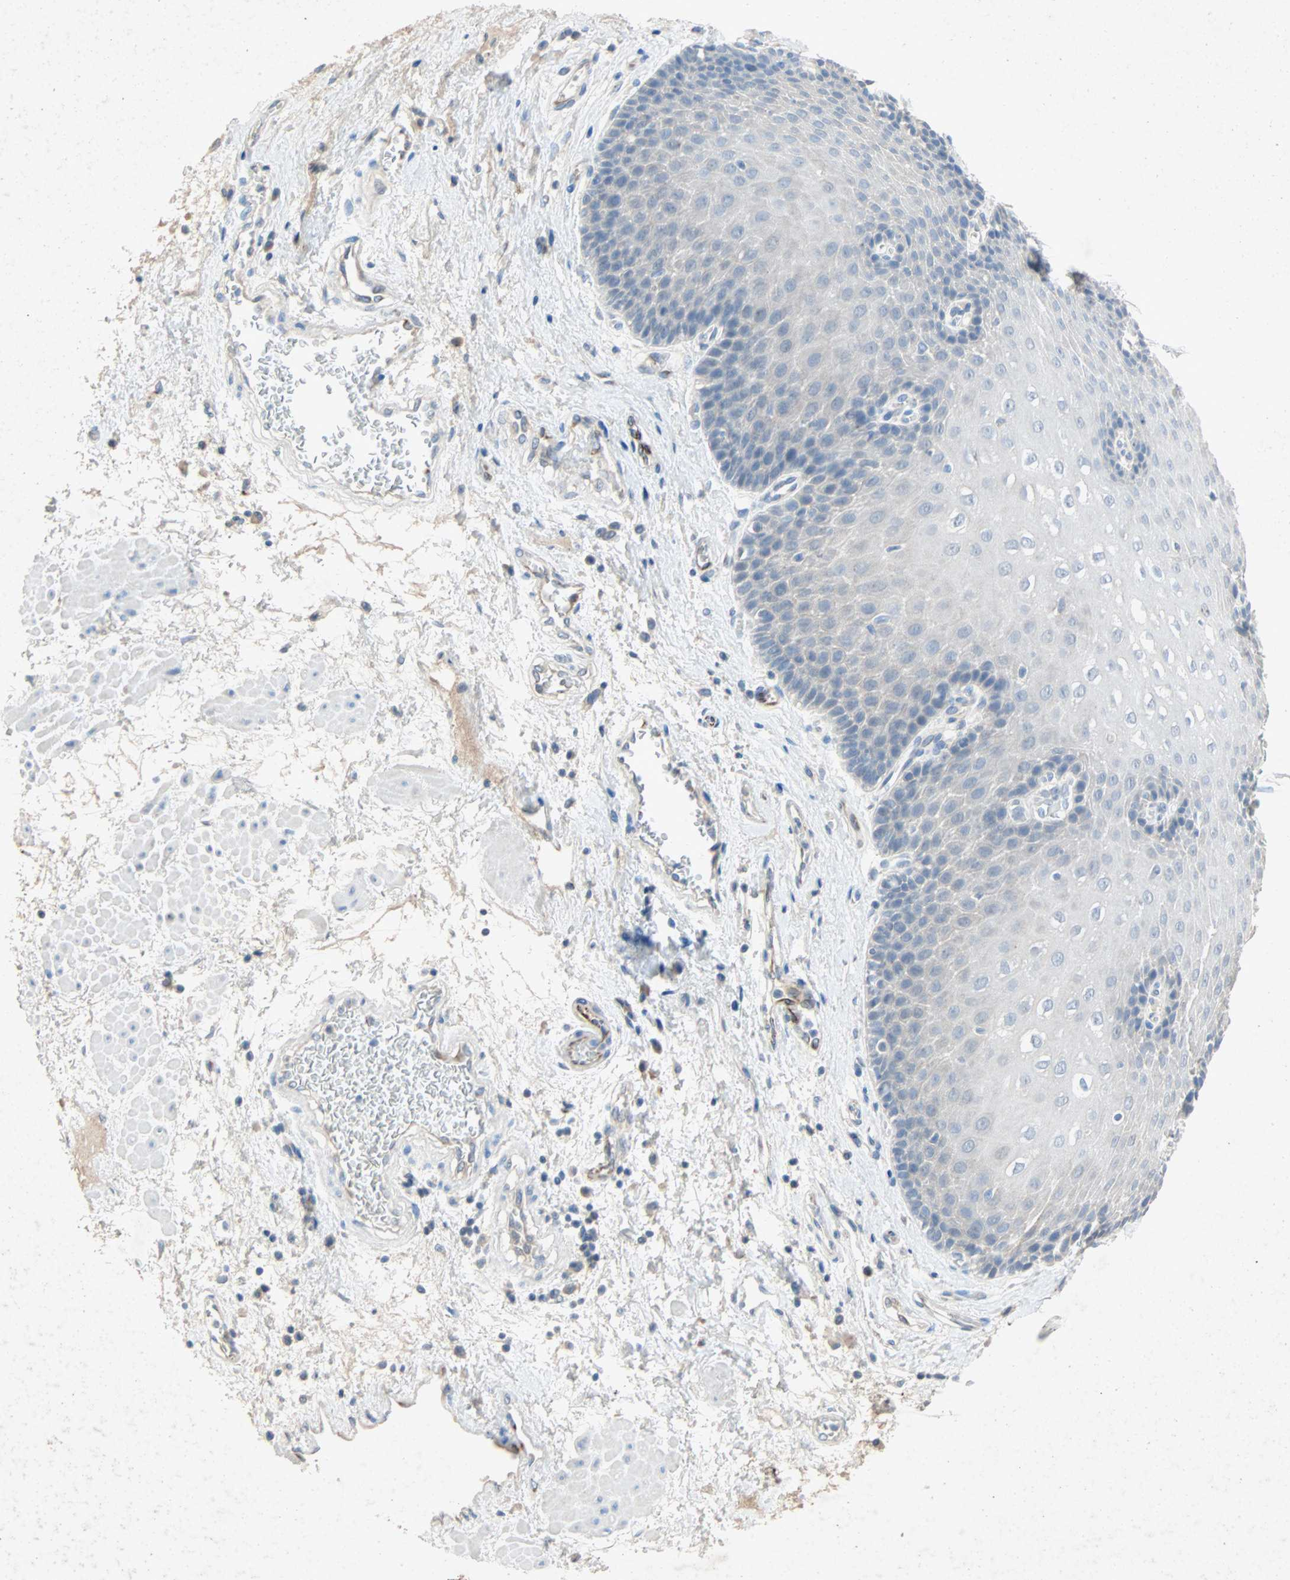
{"staining": {"intensity": "negative", "quantity": "none", "location": "none"}, "tissue": "esophagus", "cell_type": "Squamous epithelial cells", "image_type": "normal", "snomed": [{"axis": "morphology", "description": "Normal tissue, NOS"}, {"axis": "topography", "description": "Esophagus"}], "caption": "High magnification brightfield microscopy of benign esophagus stained with DAB (brown) and counterstained with hematoxylin (blue): squamous epithelial cells show no significant expression. Brightfield microscopy of immunohistochemistry (IHC) stained with DAB (brown) and hematoxylin (blue), captured at high magnification.", "gene": "PCDHB2", "patient": {"sex": "male", "age": 48}}